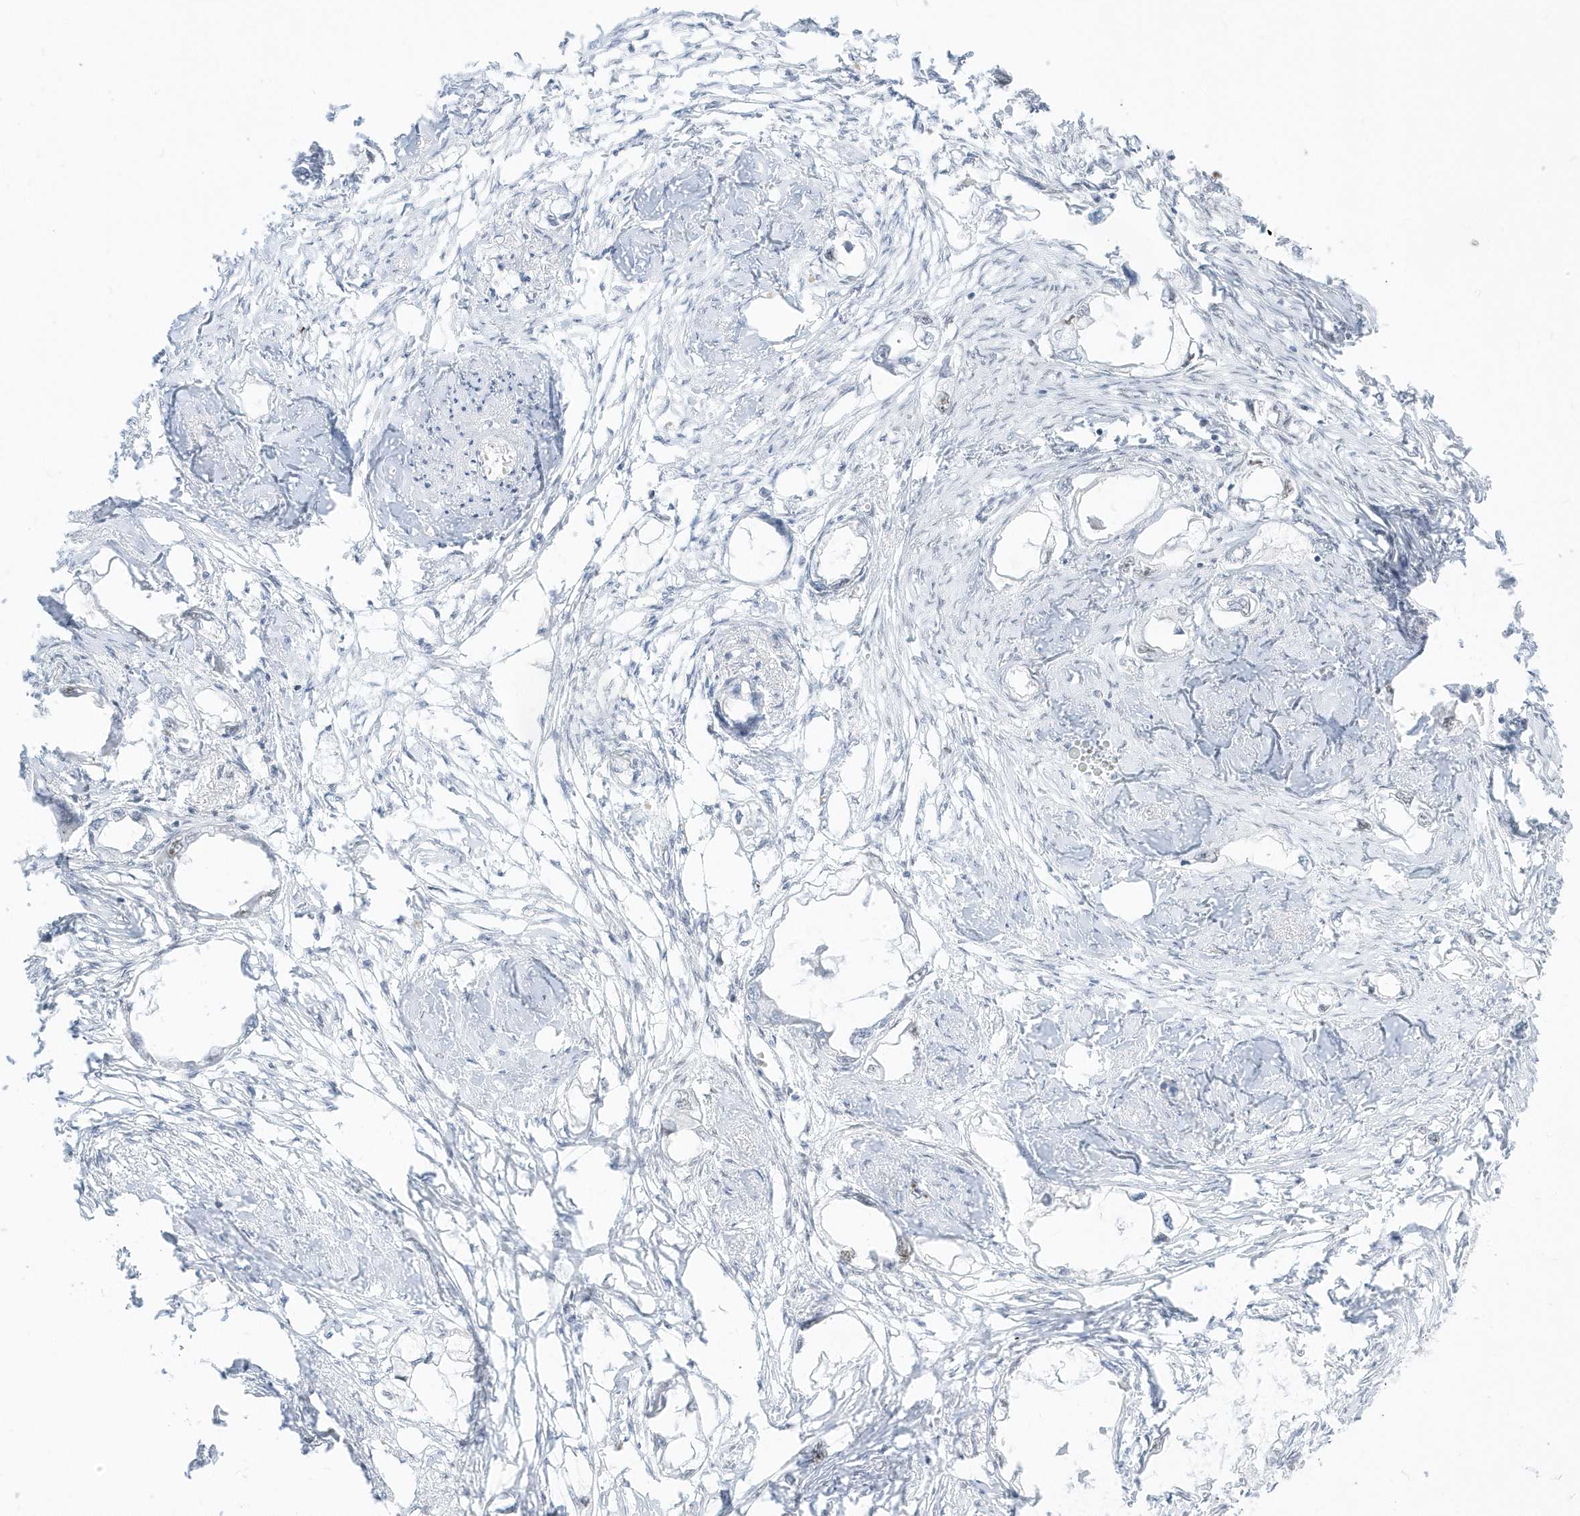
{"staining": {"intensity": "negative", "quantity": "none", "location": "none"}, "tissue": "endometrial cancer", "cell_type": "Tumor cells", "image_type": "cancer", "snomed": [{"axis": "morphology", "description": "Adenocarcinoma, NOS"}, {"axis": "morphology", "description": "Adenocarcinoma, metastatic, NOS"}, {"axis": "topography", "description": "Adipose tissue"}, {"axis": "topography", "description": "Endometrium"}], "caption": "Immunohistochemical staining of adenocarcinoma (endometrial) reveals no significant positivity in tumor cells.", "gene": "PLEKHN1", "patient": {"sex": "female", "age": 67}}